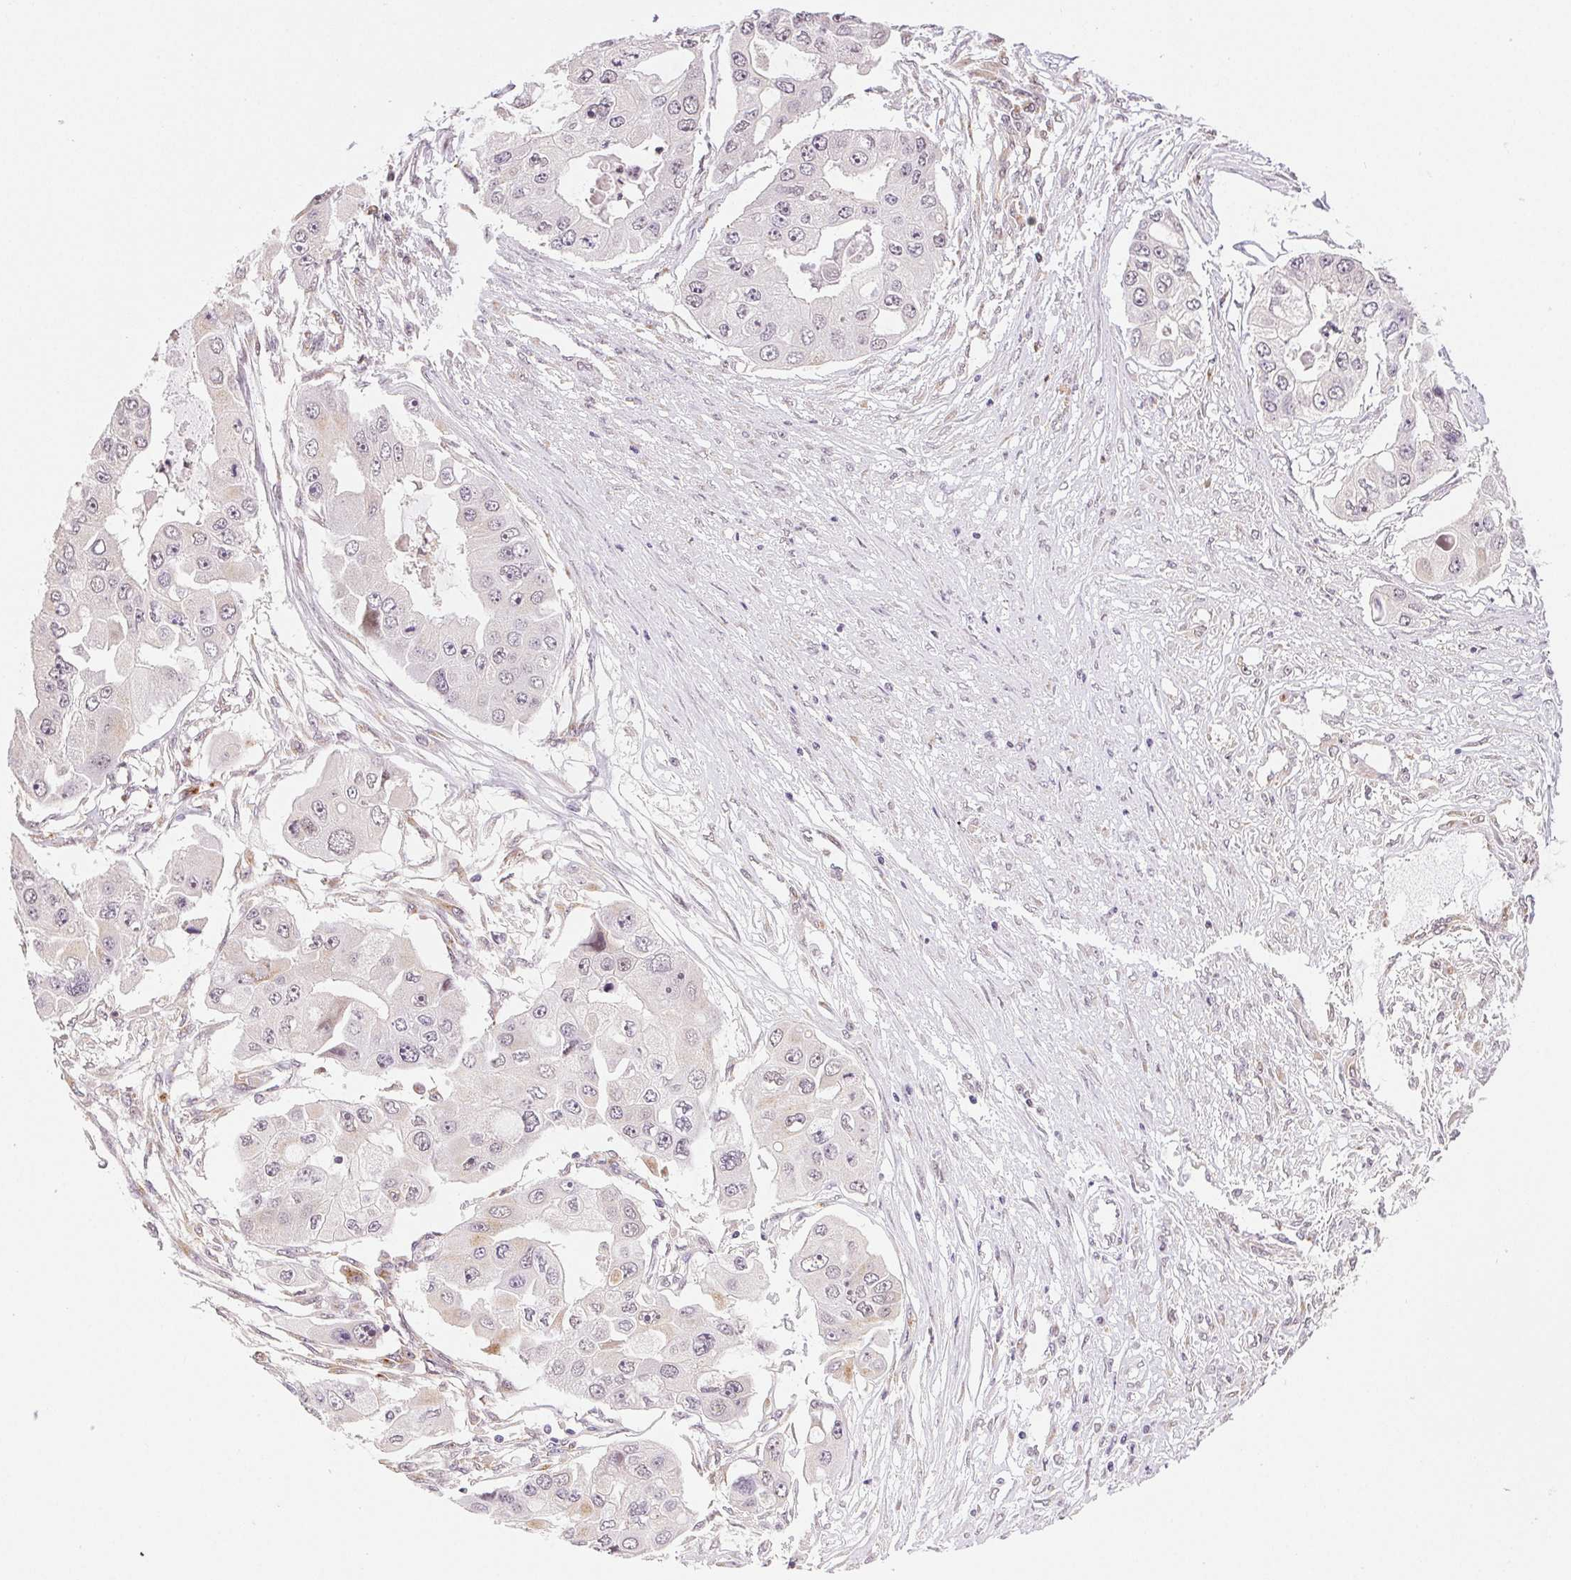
{"staining": {"intensity": "negative", "quantity": "none", "location": "none"}, "tissue": "ovarian cancer", "cell_type": "Tumor cells", "image_type": "cancer", "snomed": [{"axis": "morphology", "description": "Cystadenocarcinoma, serous, NOS"}, {"axis": "topography", "description": "Ovary"}], "caption": "Tumor cells show no significant expression in ovarian cancer.", "gene": "GRHL3", "patient": {"sex": "female", "age": 56}}